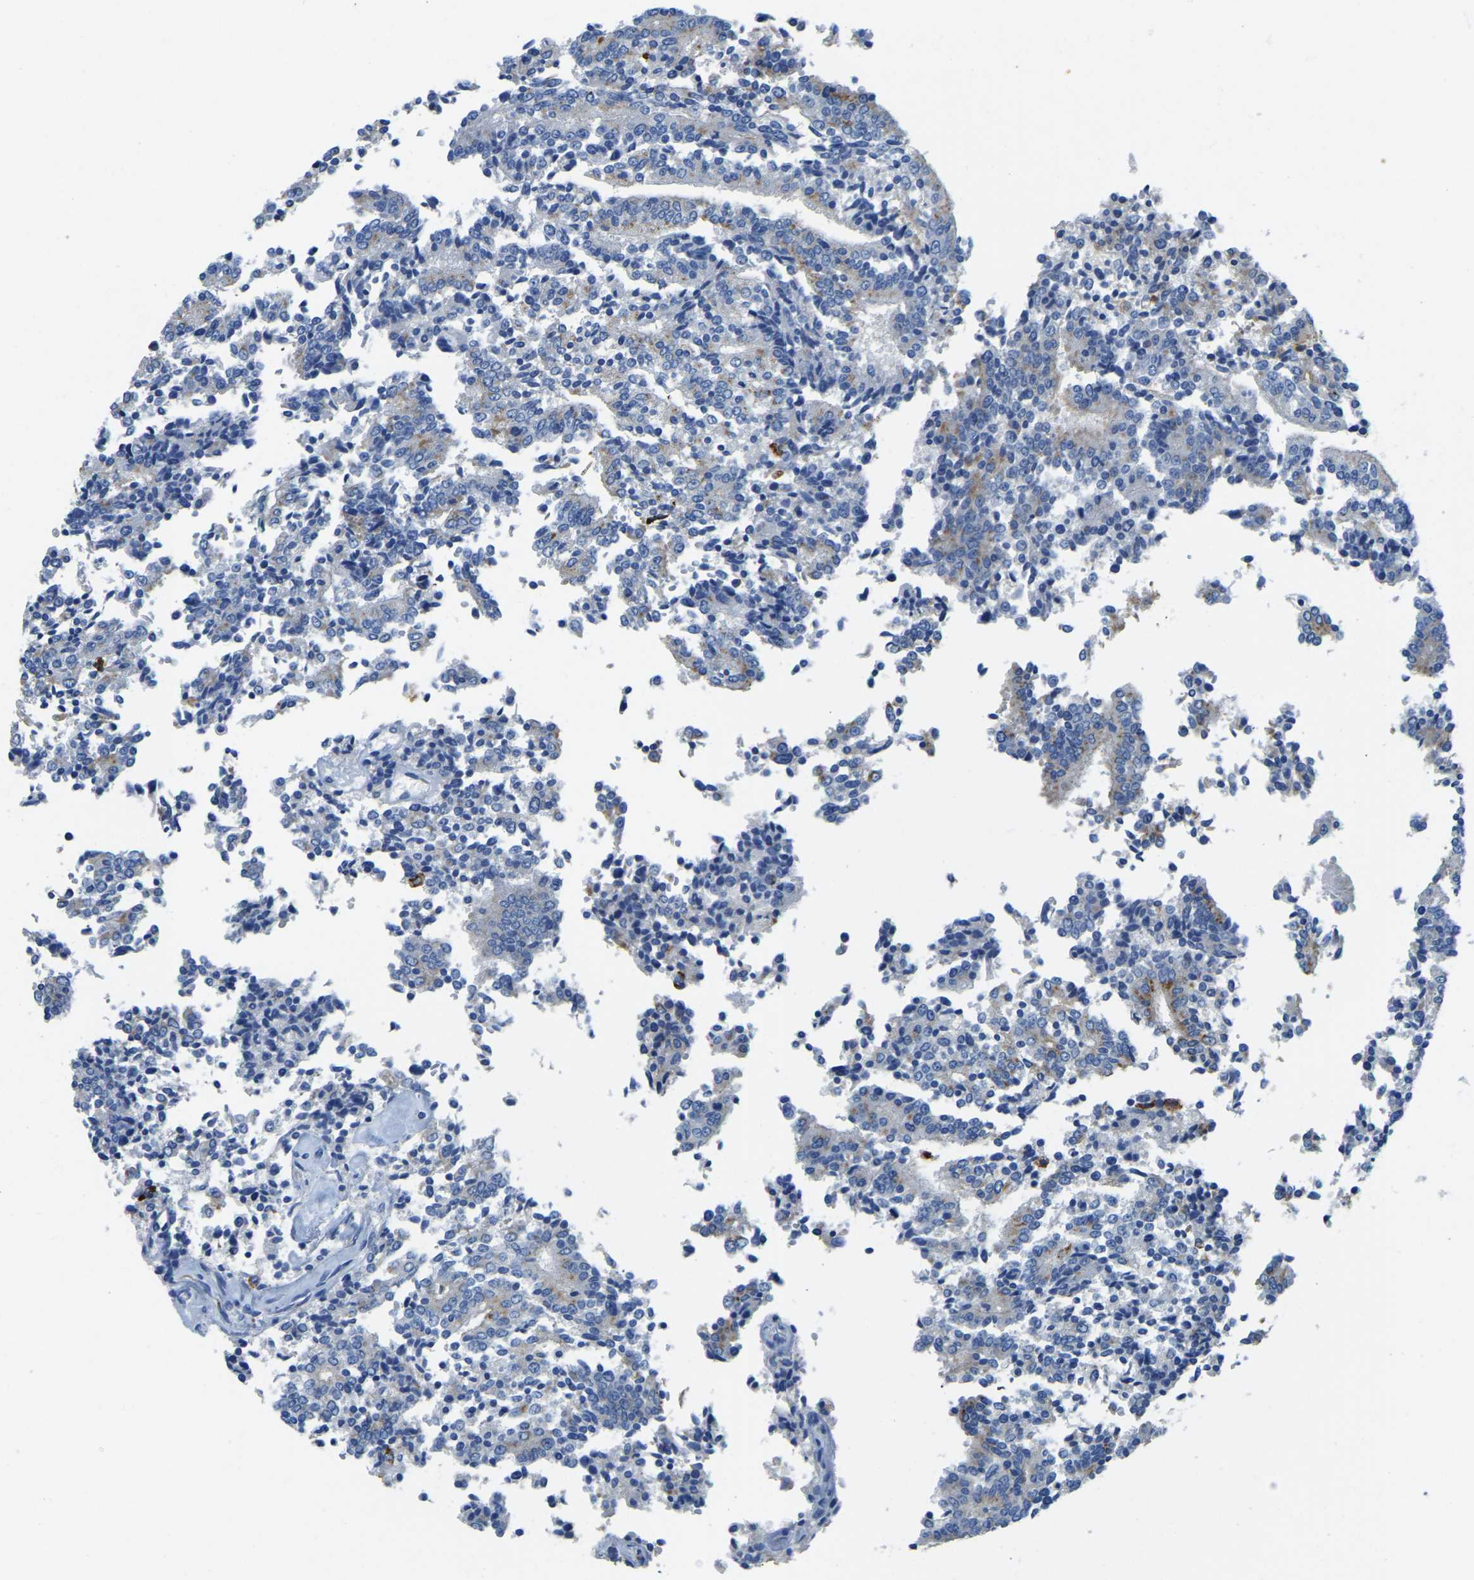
{"staining": {"intensity": "weak", "quantity": "<25%", "location": "cytoplasmic/membranous"}, "tissue": "prostate cancer", "cell_type": "Tumor cells", "image_type": "cancer", "snomed": [{"axis": "morphology", "description": "Normal tissue, NOS"}, {"axis": "morphology", "description": "Adenocarcinoma, High grade"}, {"axis": "topography", "description": "Prostate"}, {"axis": "topography", "description": "Seminal veicle"}], "caption": "Prostate cancer (high-grade adenocarcinoma) was stained to show a protein in brown. There is no significant positivity in tumor cells.", "gene": "FAM174A", "patient": {"sex": "male", "age": 55}}